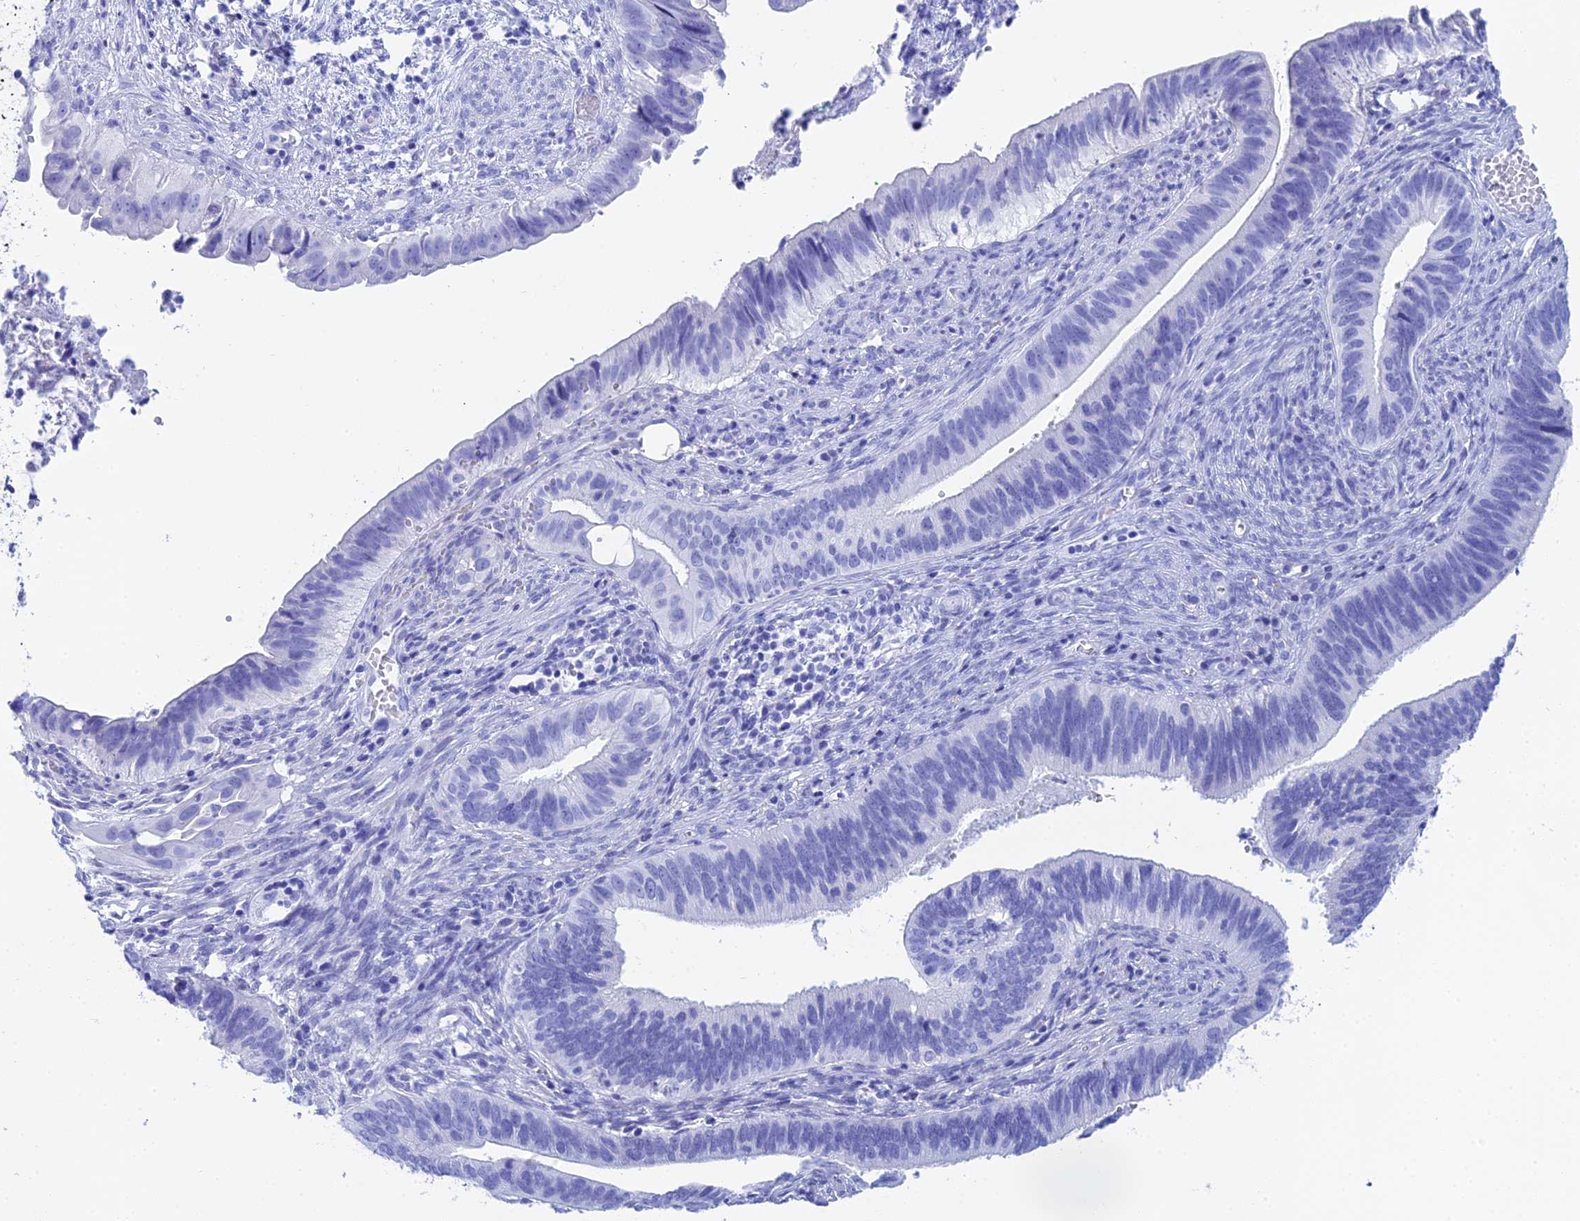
{"staining": {"intensity": "negative", "quantity": "none", "location": "none"}, "tissue": "cervical cancer", "cell_type": "Tumor cells", "image_type": "cancer", "snomed": [{"axis": "morphology", "description": "Adenocarcinoma, NOS"}, {"axis": "topography", "description": "Cervix"}], "caption": "Immunohistochemistry image of cervical cancer (adenocarcinoma) stained for a protein (brown), which exhibits no positivity in tumor cells.", "gene": "TEX101", "patient": {"sex": "female", "age": 42}}